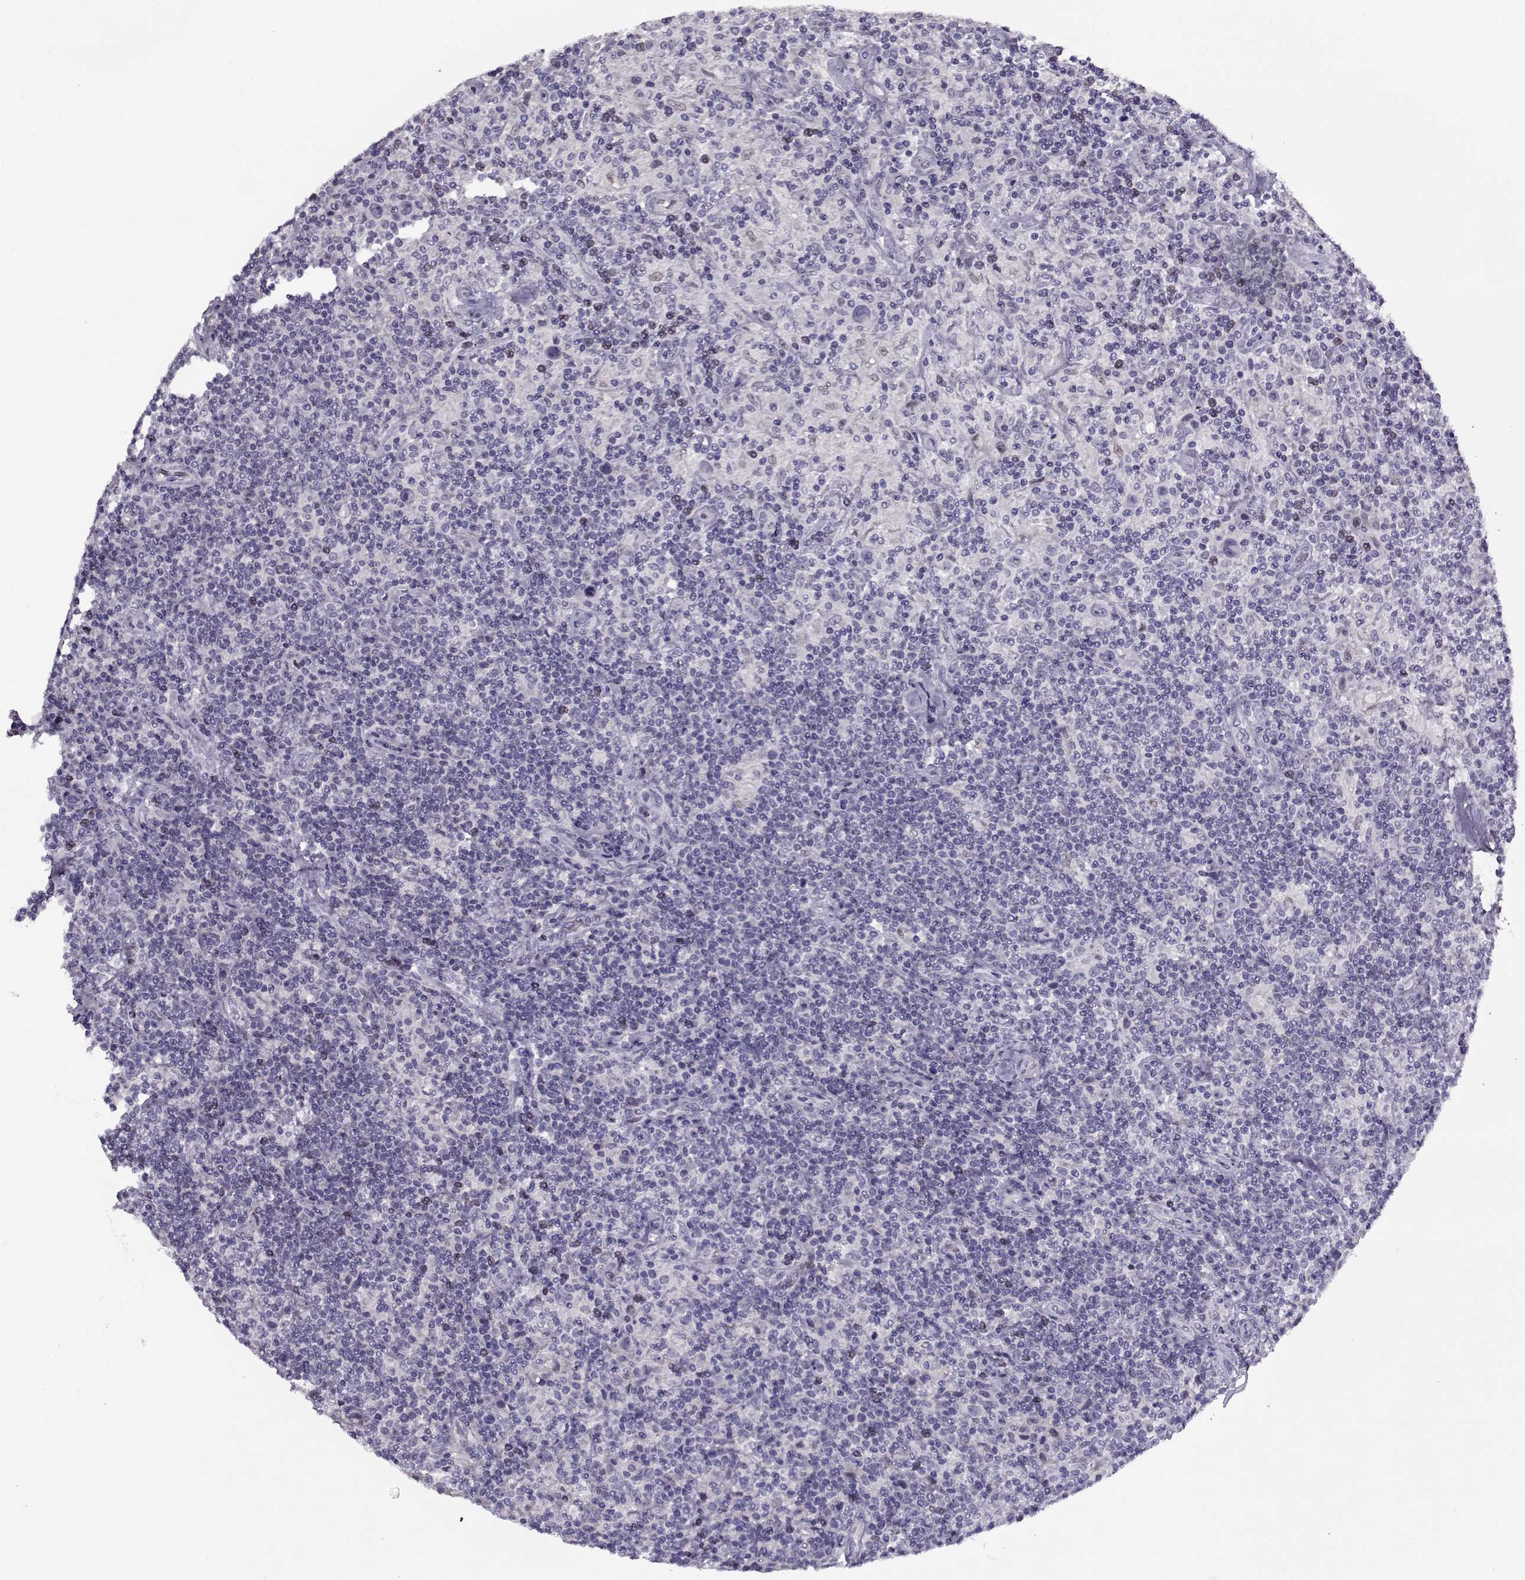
{"staining": {"intensity": "negative", "quantity": "none", "location": "none"}, "tissue": "lymphoma", "cell_type": "Tumor cells", "image_type": "cancer", "snomed": [{"axis": "morphology", "description": "Hodgkin's disease, NOS"}, {"axis": "topography", "description": "Lymph node"}], "caption": "Micrograph shows no significant protein expression in tumor cells of Hodgkin's disease.", "gene": "CIBAR1", "patient": {"sex": "male", "age": 70}}